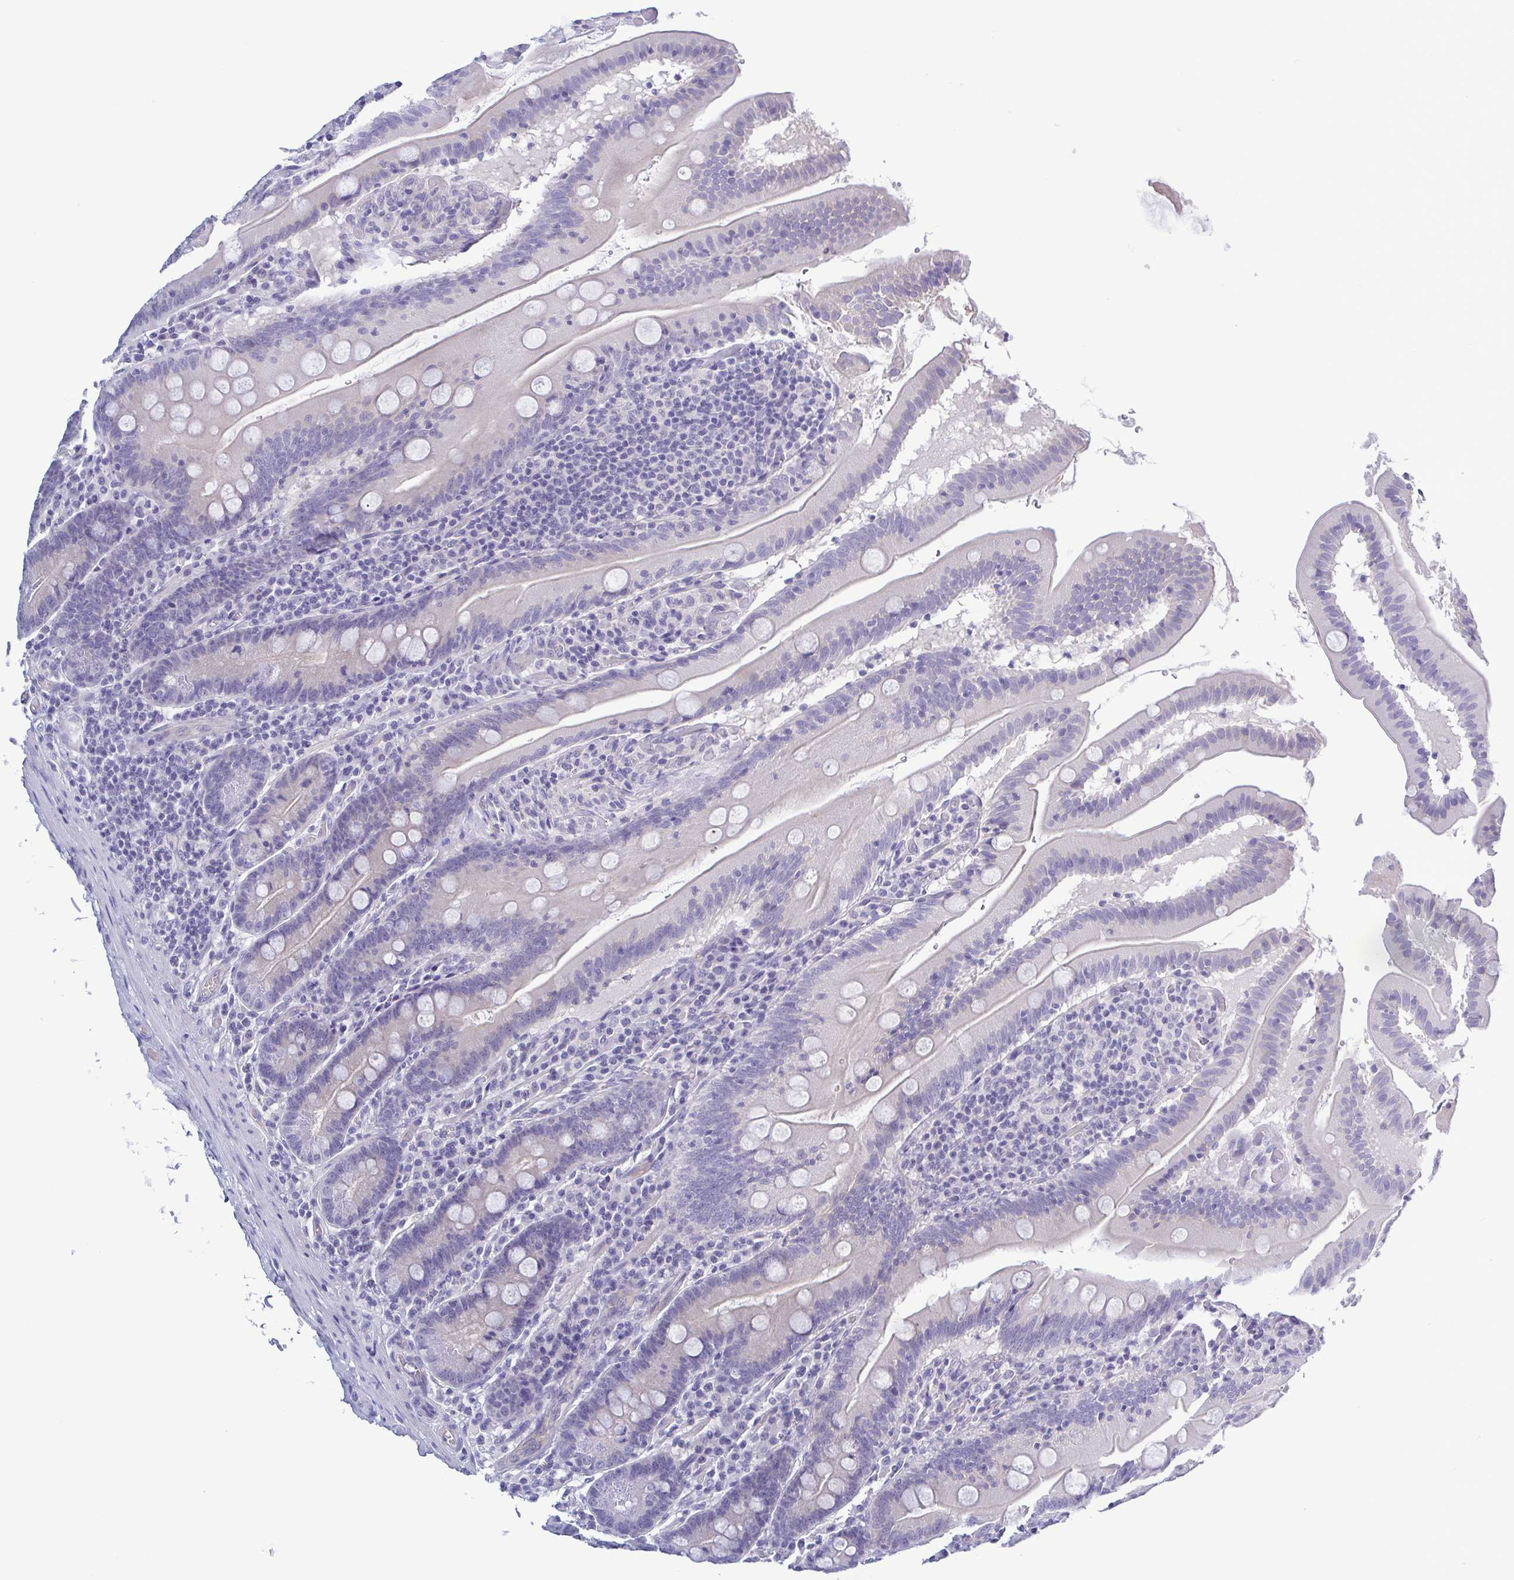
{"staining": {"intensity": "negative", "quantity": "none", "location": "none"}, "tissue": "small intestine", "cell_type": "Glandular cells", "image_type": "normal", "snomed": [{"axis": "morphology", "description": "Normal tissue, NOS"}, {"axis": "topography", "description": "Small intestine"}], "caption": "A high-resolution photomicrograph shows immunohistochemistry (IHC) staining of normal small intestine, which shows no significant expression in glandular cells.", "gene": "TEX12", "patient": {"sex": "male", "age": 37}}